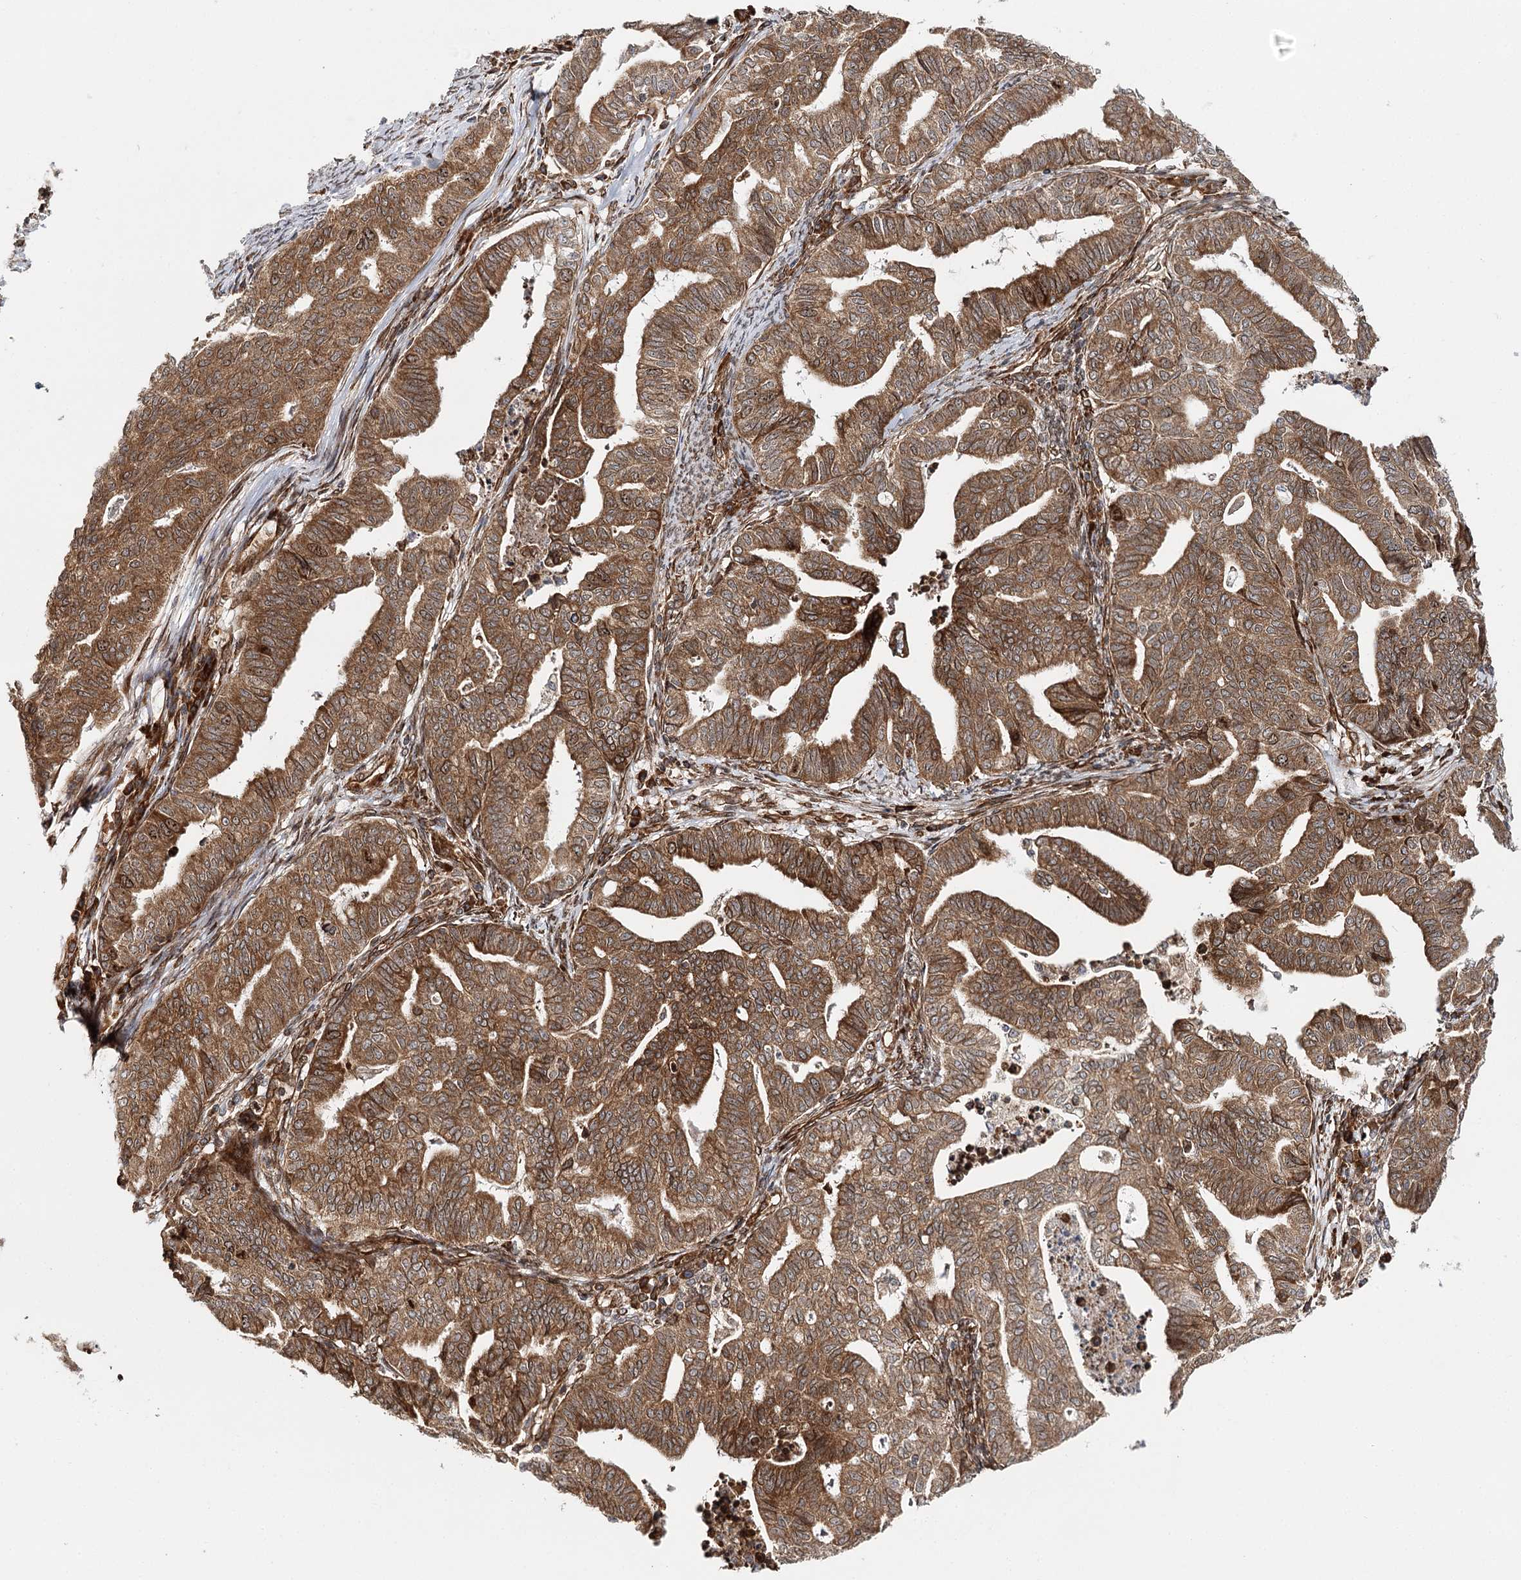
{"staining": {"intensity": "moderate", "quantity": ">75%", "location": "cytoplasmic/membranous"}, "tissue": "endometrial cancer", "cell_type": "Tumor cells", "image_type": "cancer", "snomed": [{"axis": "morphology", "description": "Adenocarcinoma, NOS"}, {"axis": "topography", "description": "Endometrium"}], "caption": "Immunohistochemical staining of endometrial cancer (adenocarcinoma) shows medium levels of moderate cytoplasmic/membranous expression in about >75% of tumor cells. (brown staining indicates protein expression, while blue staining denotes nuclei).", "gene": "MKNK1", "patient": {"sex": "female", "age": 79}}